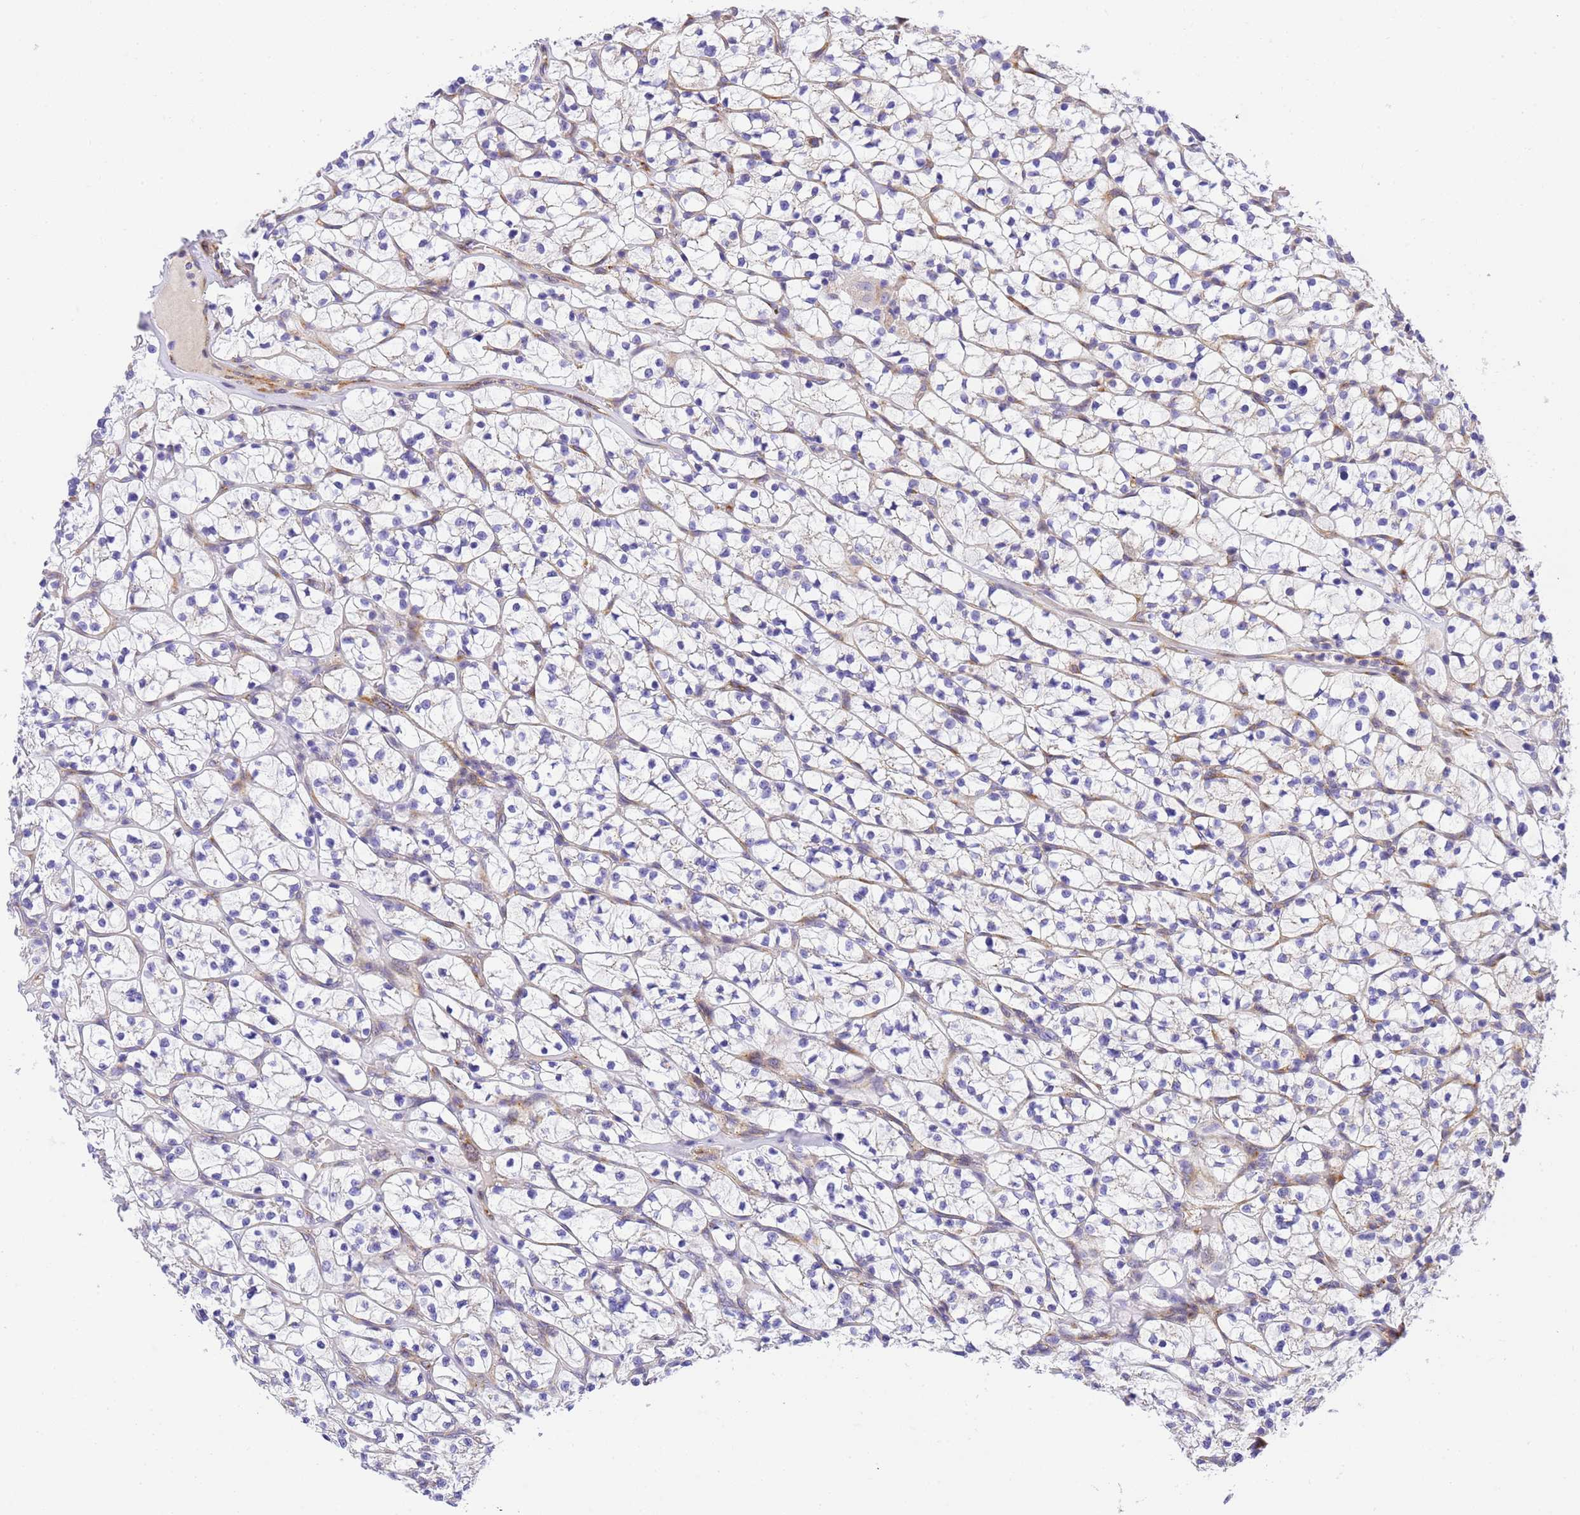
{"staining": {"intensity": "negative", "quantity": "none", "location": "none"}, "tissue": "renal cancer", "cell_type": "Tumor cells", "image_type": "cancer", "snomed": [{"axis": "morphology", "description": "Adenocarcinoma, NOS"}, {"axis": "topography", "description": "Kidney"}], "caption": "Adenocarcinoma (renal) was stained to show a protein in brown. There is no significant staining in tumor cells.", "gene": "RHBDD3", "patient": {"sex": "female", "age": 64}}